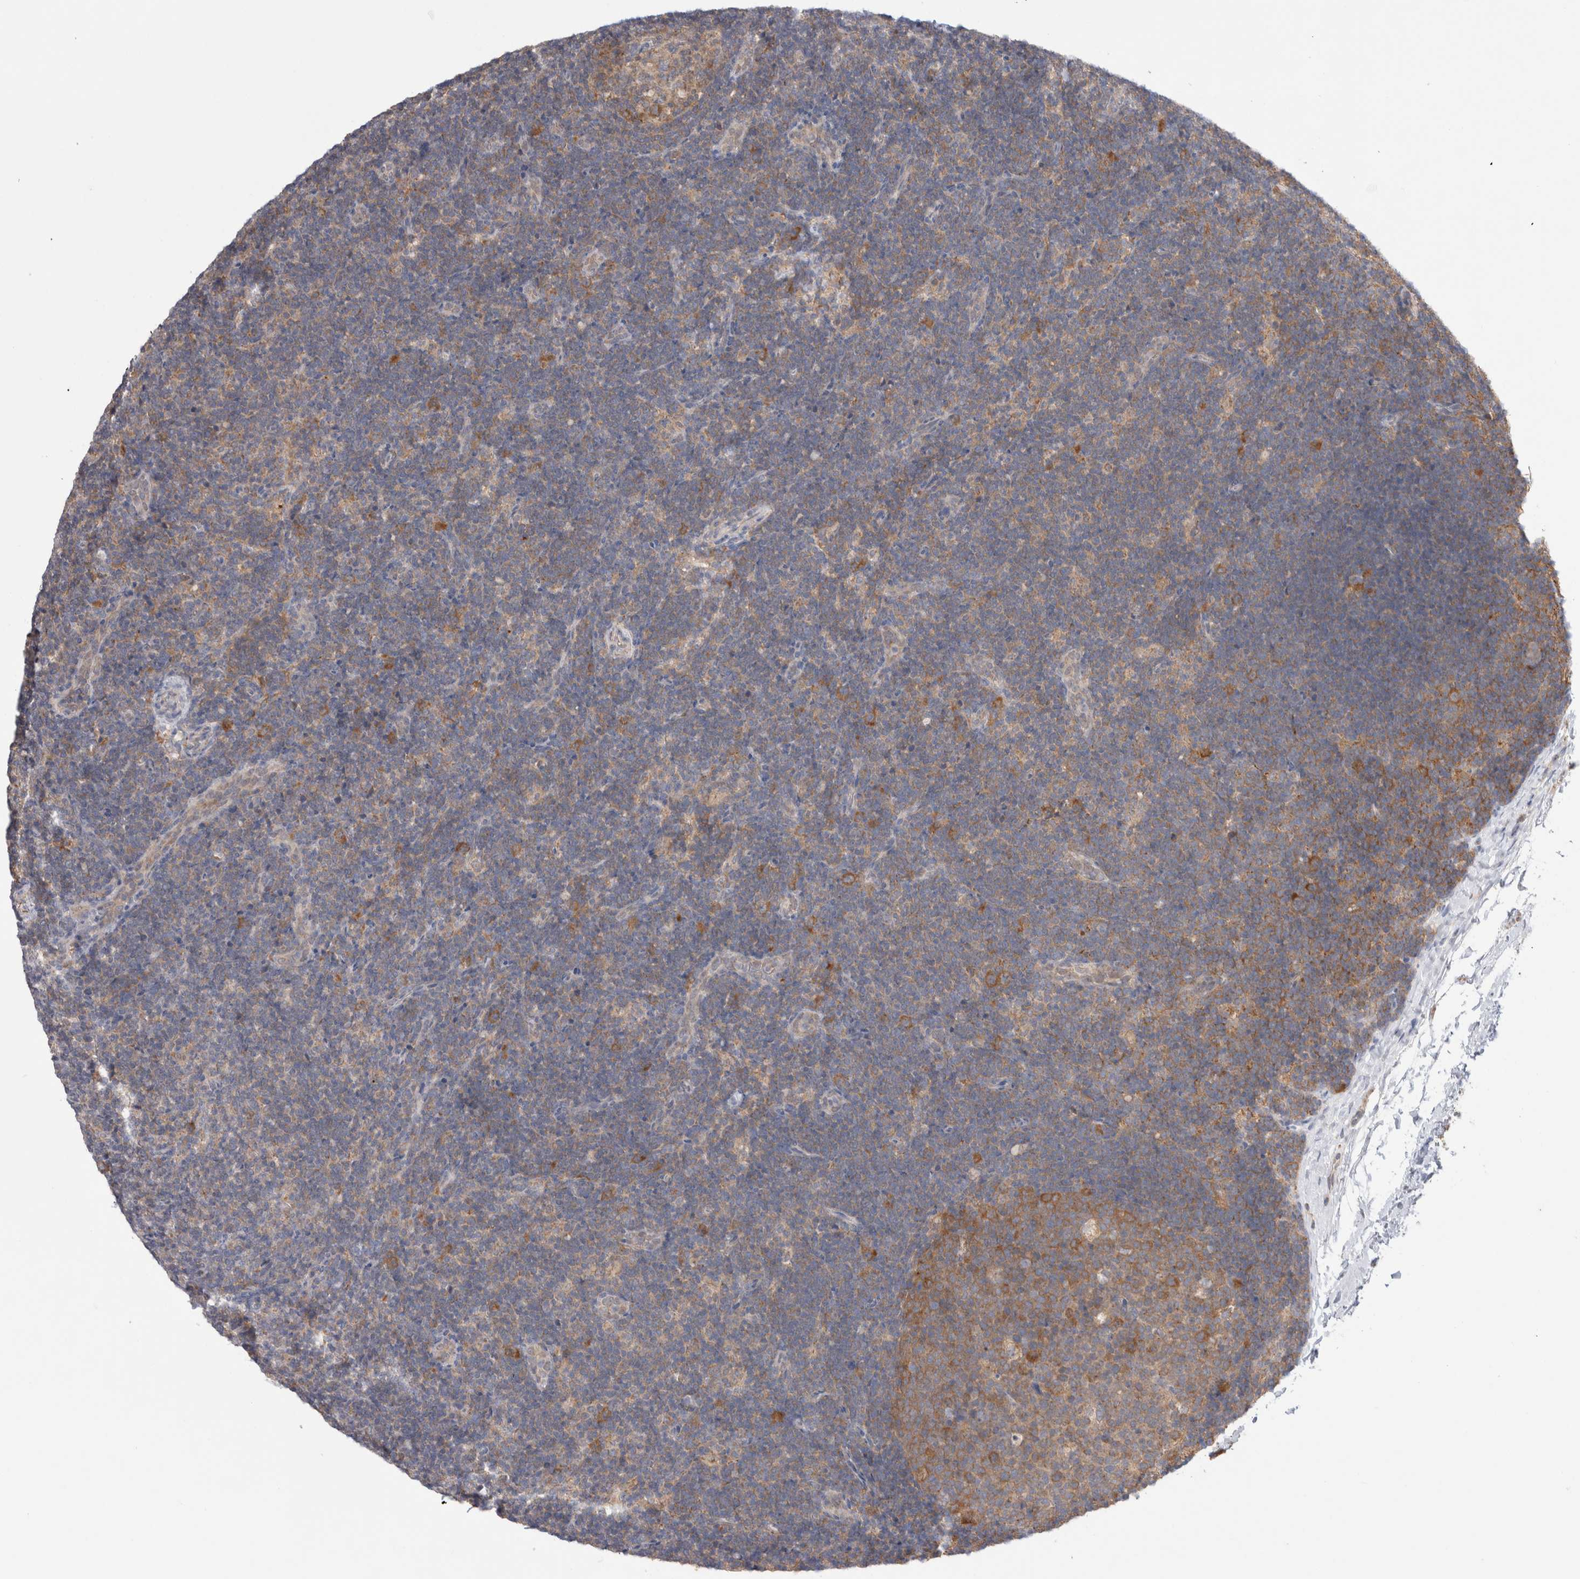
{"staining": {"intensity": "moderate", "quantity": "25%-75%", "location": "cytoplasmic/membranous"}, "tissue": "lymph node", "cell_type": "Germinal center cells", "image_type": "normal", "snomed": [{"axis": "morphology", "description": "Normal tissue, NOS"}, {"axis": "topography", "description": "Lymph node"}], "caption": "This image reveals benign lymph node stained with IHC to label a protein in brown. The cytoplasmic/membranous of germinal center cells show moderate positivity for the protein. Nuclei are counter-stained blue.", "gene": "NDOR1", "patient": {"sex": "female", "age": 22}}